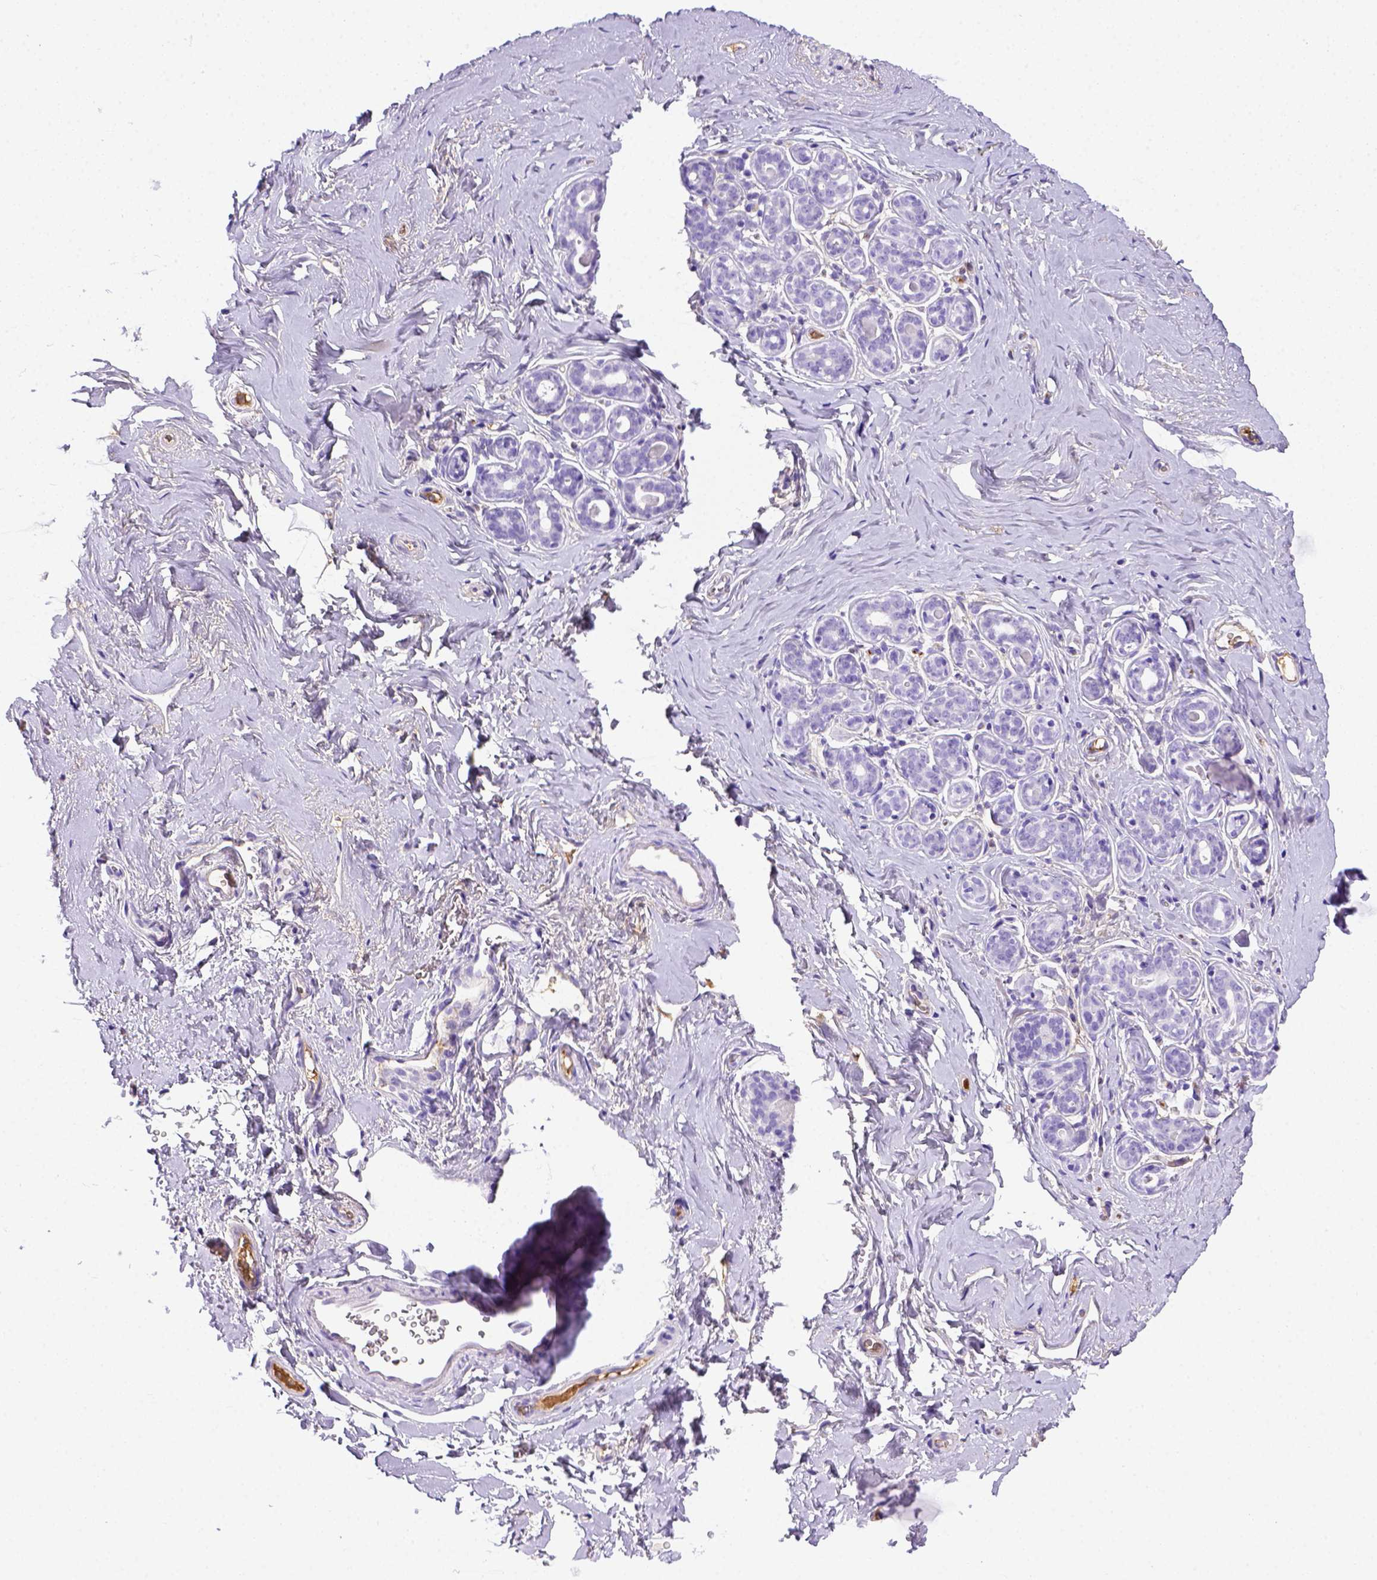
{"staining": {"intensity": "negative", "quantity": "none", "location": "none"}, "tissue": "breast", "cell_type": "Adipocytes", "image_type": "normal", "snomed": [{"axis": "morphology", "description": "Normal tissue, NOS"}, {"axis": "topography", "description": "Skin"}, {"axis": "topography", "description": "Breast"}], "caption": "A high-resolution histopathology image shows IHC staining of normal breast, which demonstrates no significant staining in adipocytes.", "gene": "ITIH4", "patient": {"sex": "female", "age": 43}}